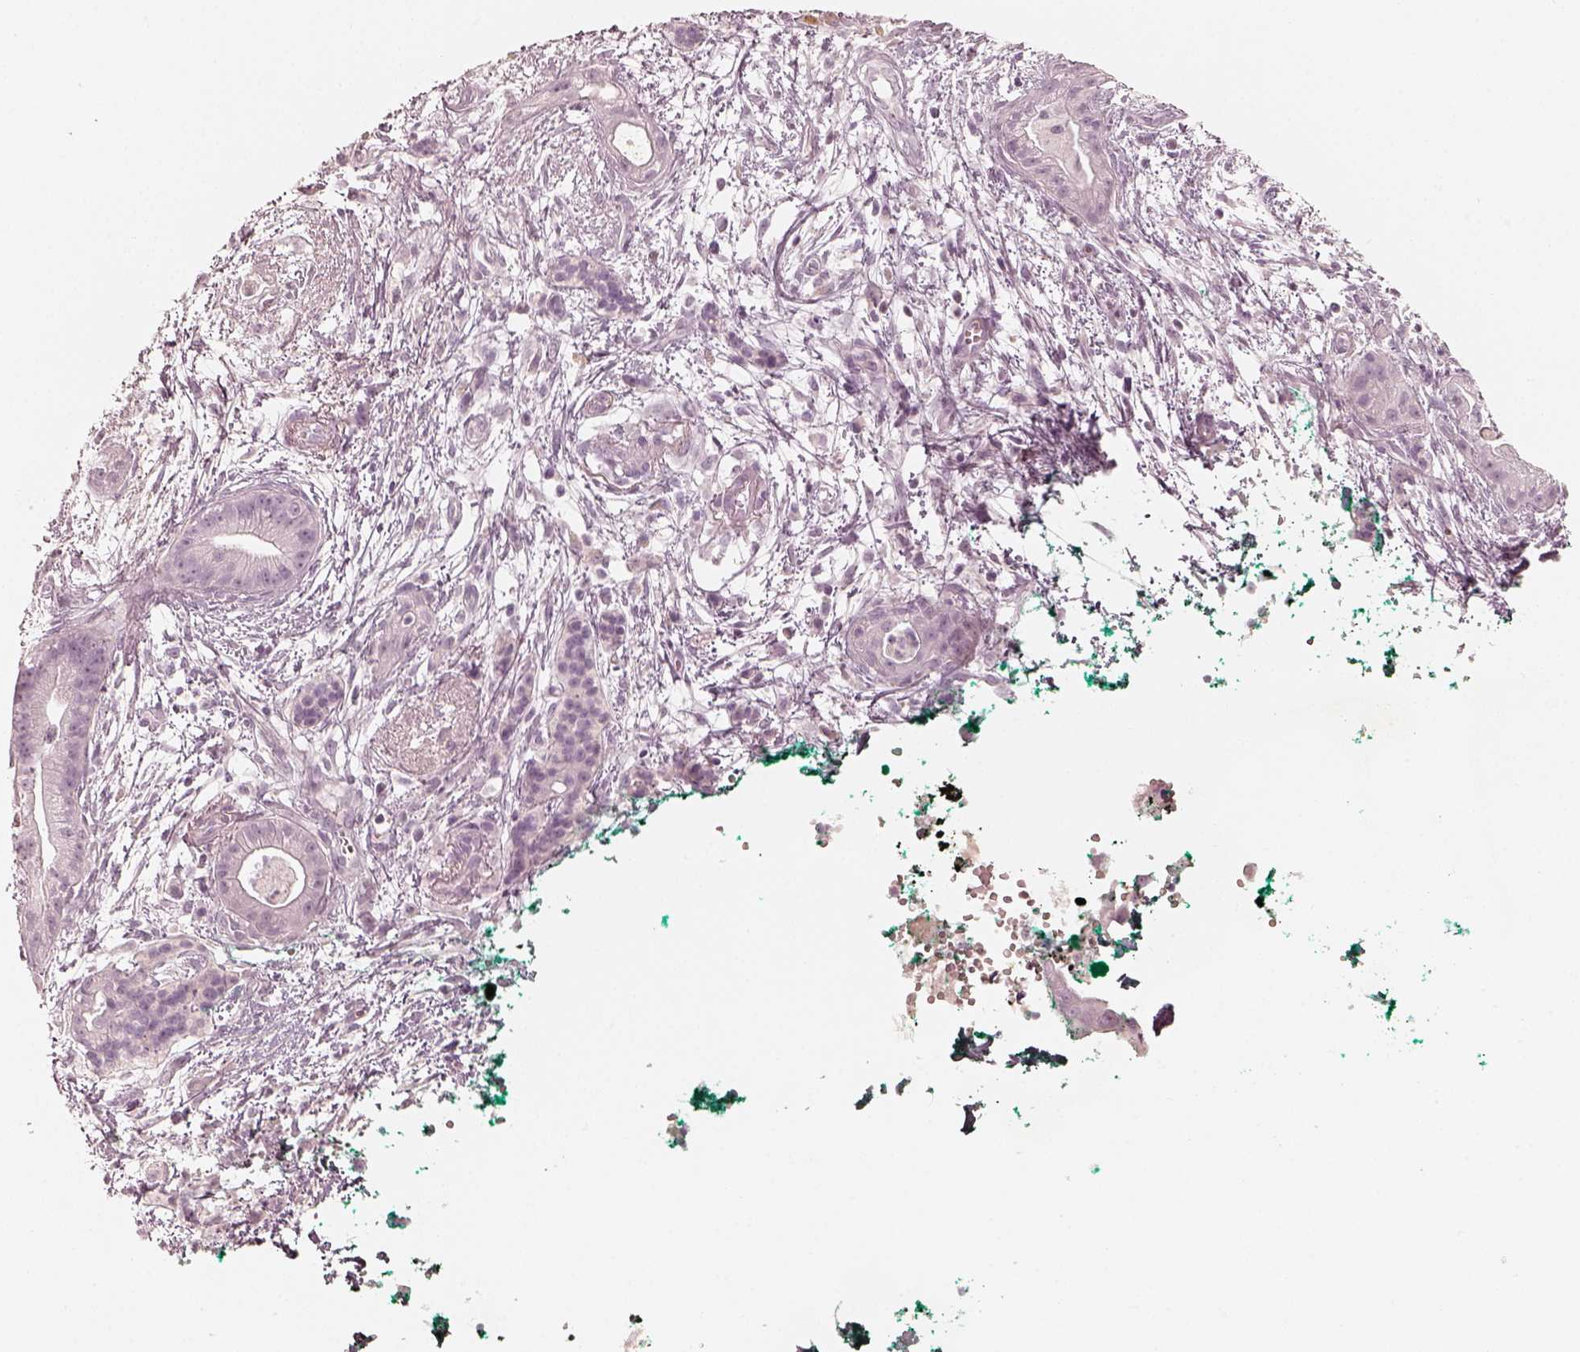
{"staining": {"intensity": "negative", "quantity": "none", "location": "none"}, "tissue": "pancreatic cancer", "cell_type": "Tumor cells", "image_type": "cancer", "snomed": [{"axis": "morphology", "description": "Normal tissue, NOS"}, {"axis": "morphology", "description": "Adenocarcinoma, NOS"}, {"axis": "topography", "description": "Lymph node"}, {"axis": "topography", "description": "Pancreas"}], "caption": "High magnification brightfield microscopy of adenocarcinoma (pancreatic) stained with DAB (3,3'-diaminobenzidine) (brown) and counterstained with hematoxylin (blue): tumor cells show no significant expression. (Stains: DAB immunohistochemistry (IHC) with hematoxylin counter stain, Microscopy: brightfield microscopy at high magnification).", "gene": "KRT82", "patient": {"sex": "female", "age": 58}}